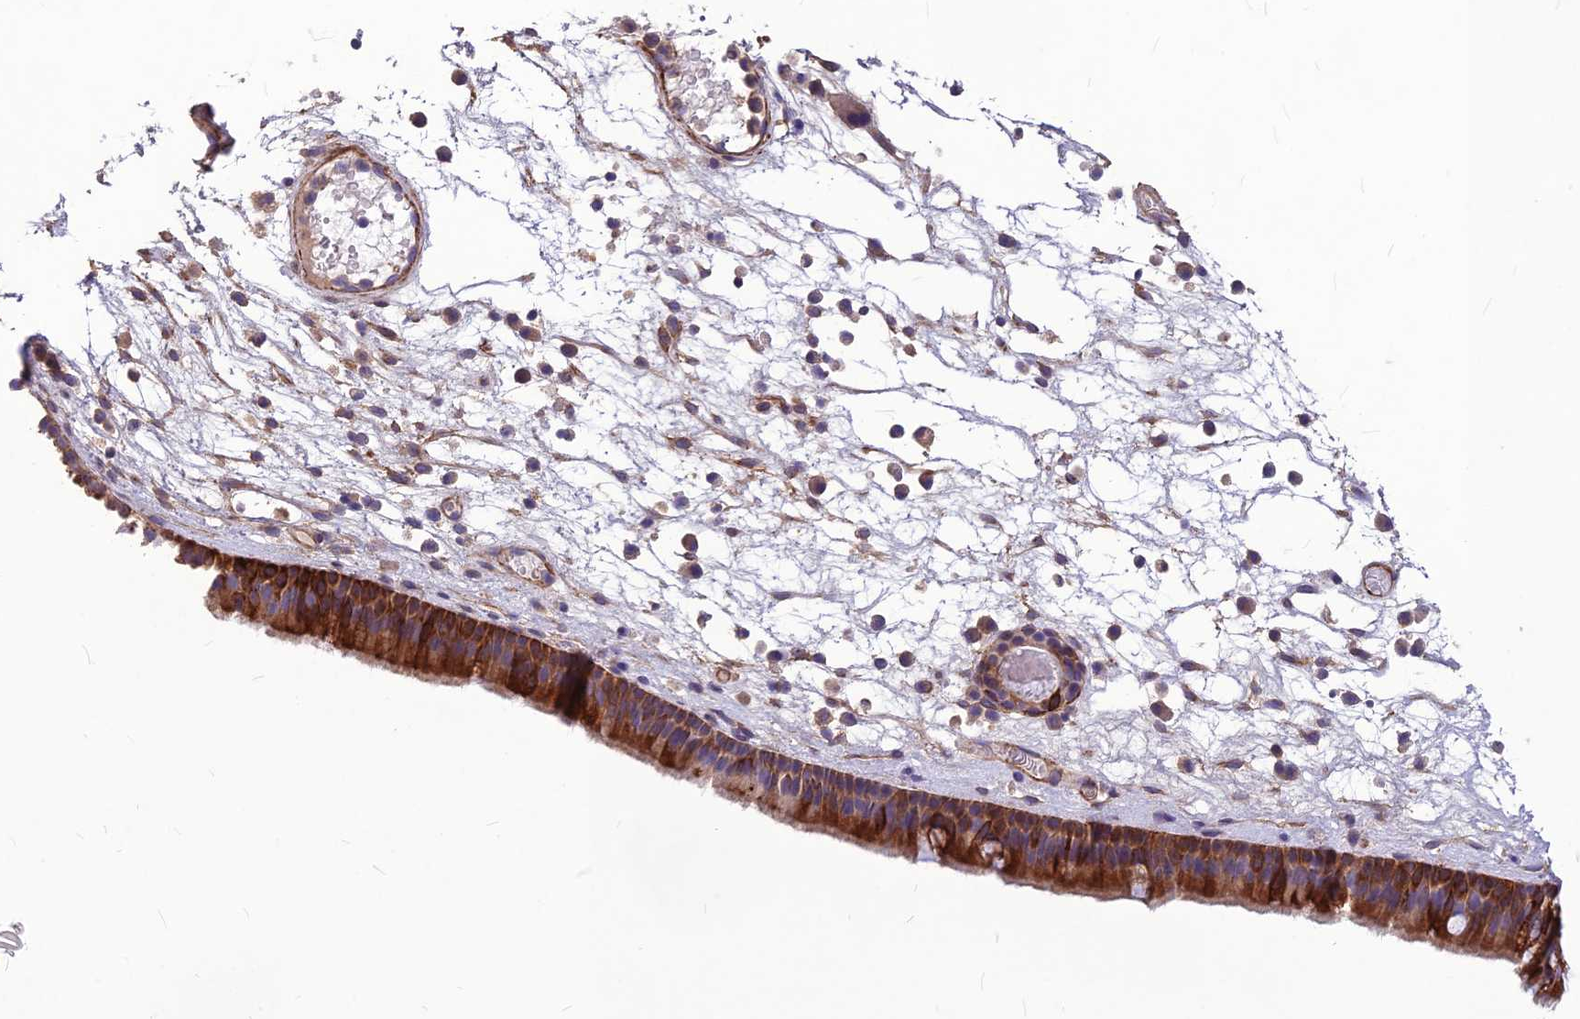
{"staining": {"intensity": "strong", "quantity": "25%-75%", "location": "cytoplasmic/membranous"}, "tissue": "nasopharynx", "cell_type": "Respiratory epithelial cells", "image_type": "normal", "snomed": [{"axis": "morphology", "description": "Normal tissue, NOS"}, {"axis": "morphology", "description": "Inflammation, NOS"}, {"axis": "morphology", "description": "Malignant melanoma, Metastatic site"}, {"axis": "topography", "description": "Nasopharynx"}], "caption": "Immunohistochemical staining of normal nasopharynx exhibits 25%-75% levels of strong cytoplasmic/membranous protein staining in approximately 25%-75% of respiratory epithelial cells. (DAB IHC, brown staining for protein, blue staining for nuclei).", "gene": "CLUH", "patient": {"sex": "male", "age": 70}}